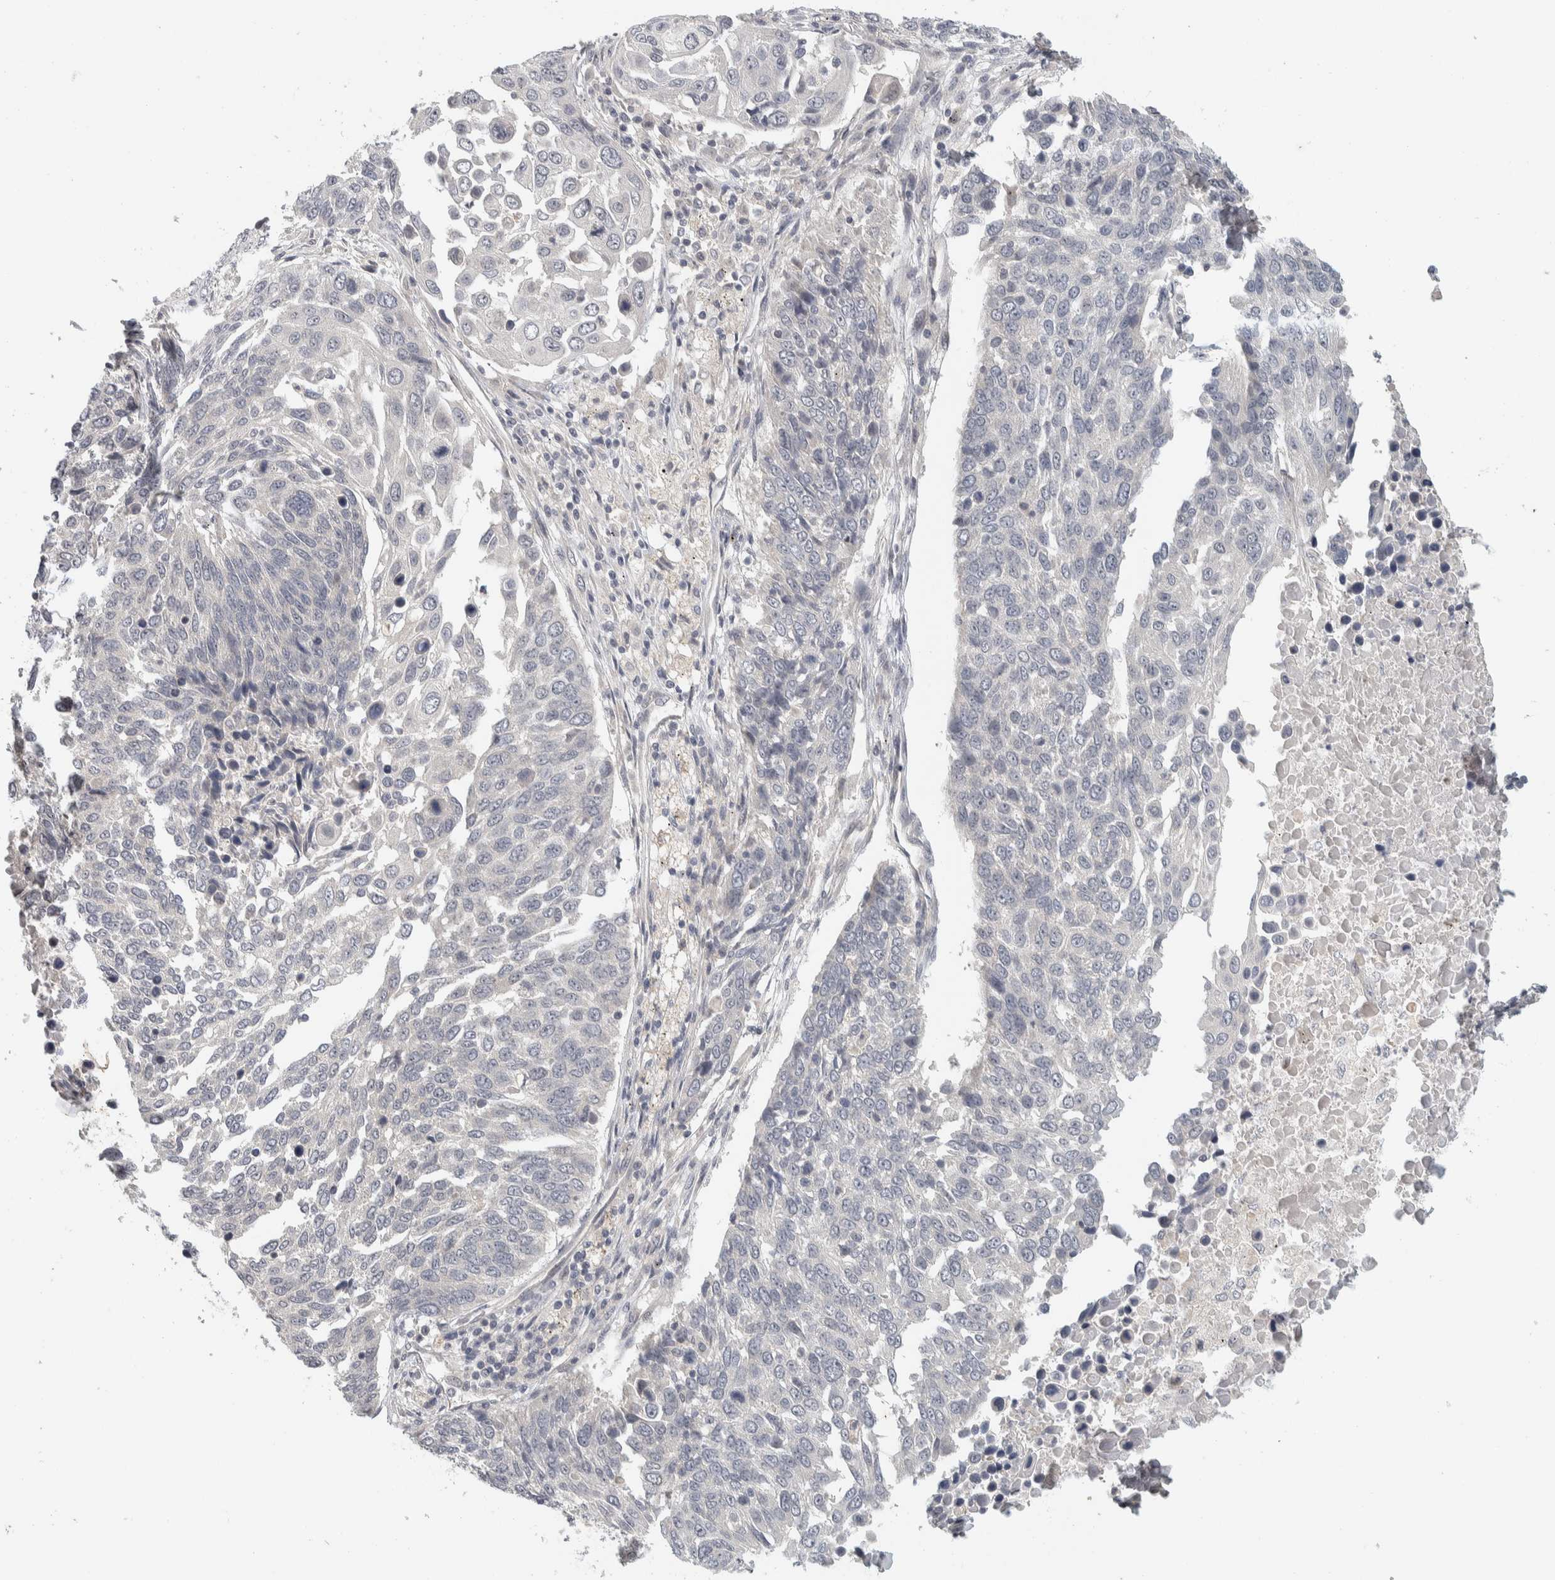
{"staining": {"intensity": "negative", "quantity": "none", "location": "none"}, "tissue": "lung cancer", "cell_type": "Tumor cells", "image_type": "cancer", "snomed": [{"axis": "morphology", "description": "Squamous cell carcinoma, NOS"}, {"axis": "topography", "description": "Lung"}], "caption": "This is a photomicrograph of IHC staining of squamous cell carcinoma (lung), which shows no expression in tumor cells.", "gene": "AFP", "patient": {"sex": "male", "age": 66}}